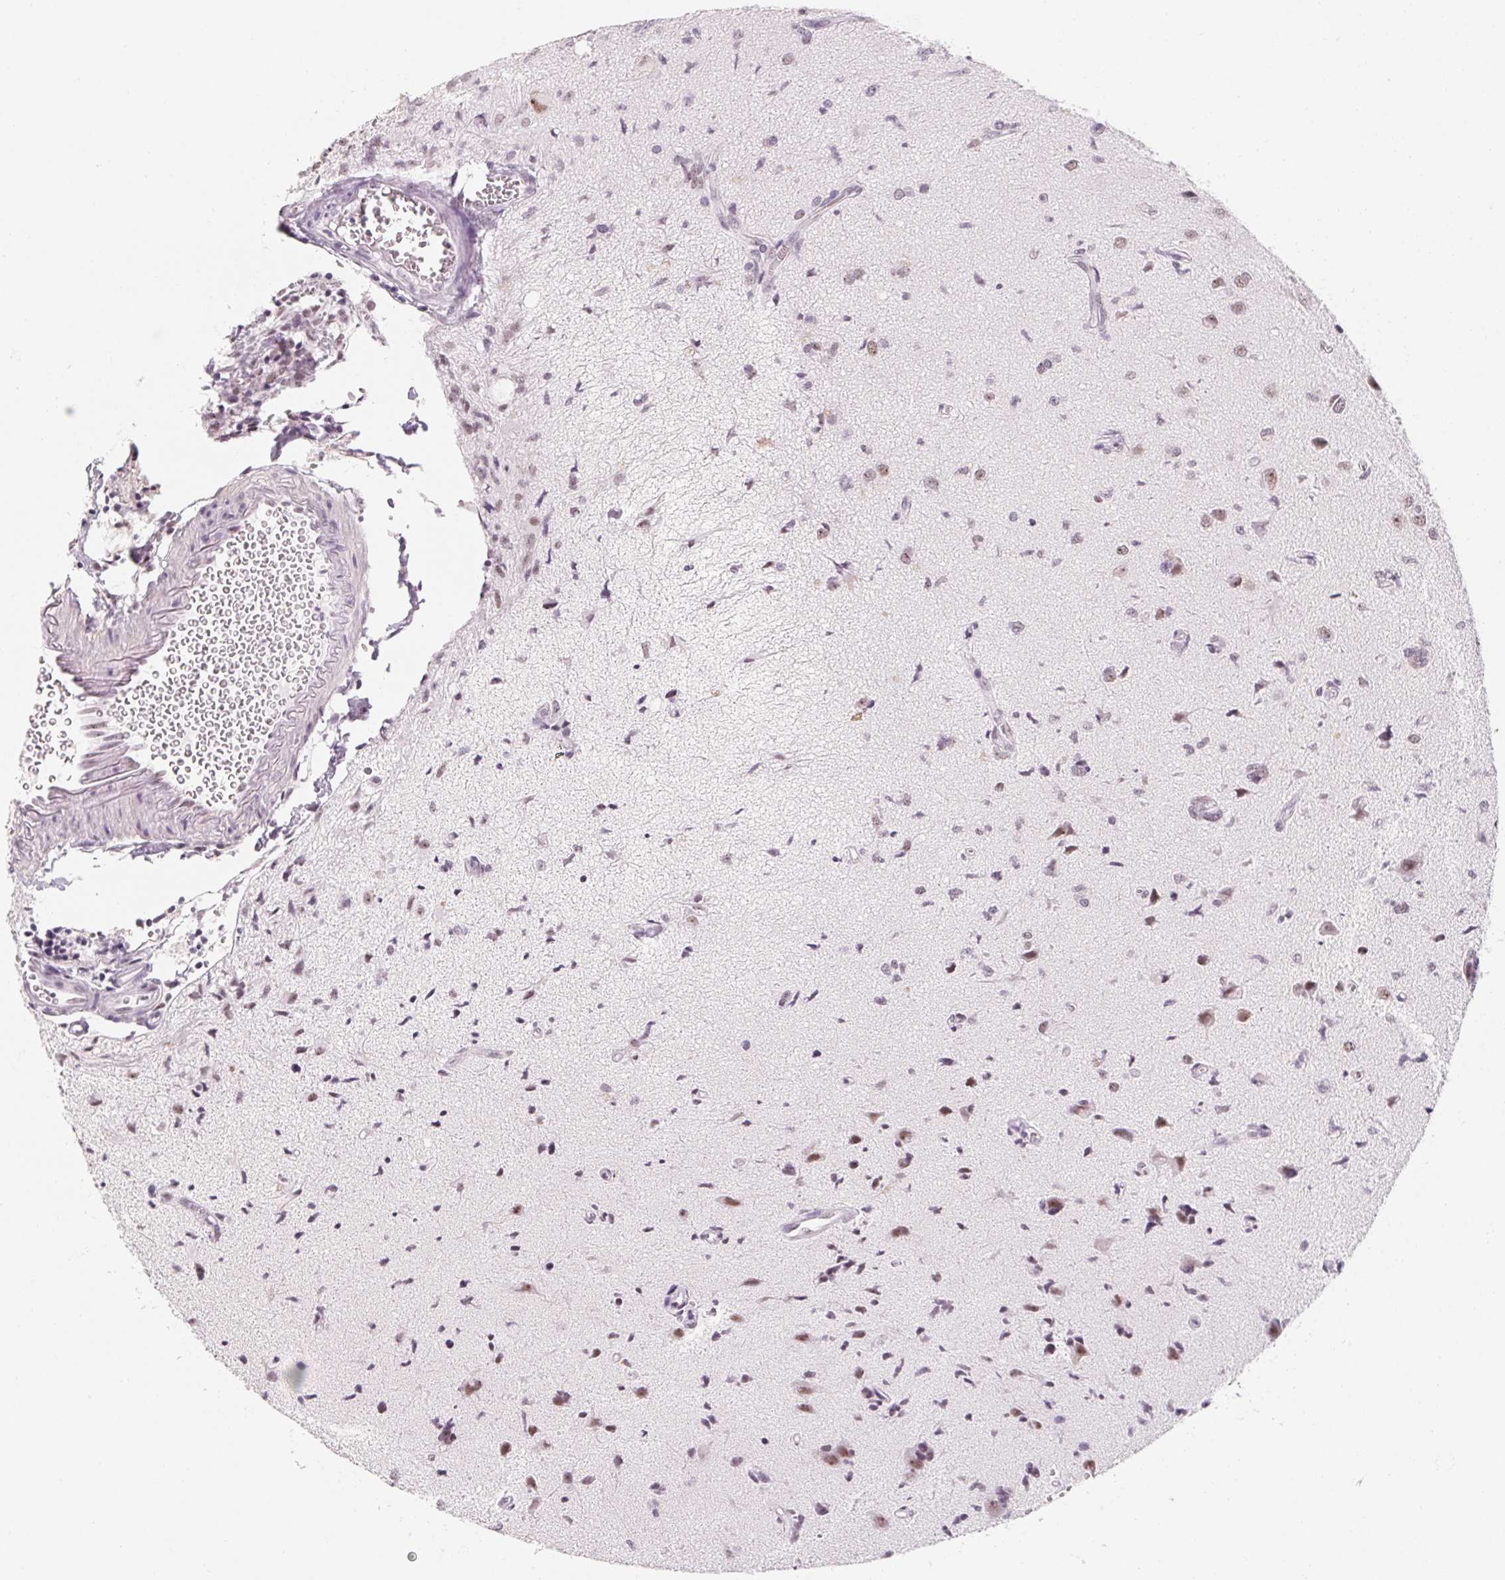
{"staining": {"intensity": "negative", "quantity": "none", "location": "none"}, "tissue": "glioma", "cell_type": "Tumor cells", "image_type": "cancer", "snomed": [{"axis": "morphology", "description": "Glioma, malignant, High grade"}, {"axis": "topography", "description": "Brain"}], "caption": "Tumor cells show no significant protein staining in malignant glioma (high-grade). The staining is performed using DAB brown chromogen with nuclei counter-stained in using hematoxylin.", "gene": "ZIC4", "patient": {"sex": "male", "age": 67}}